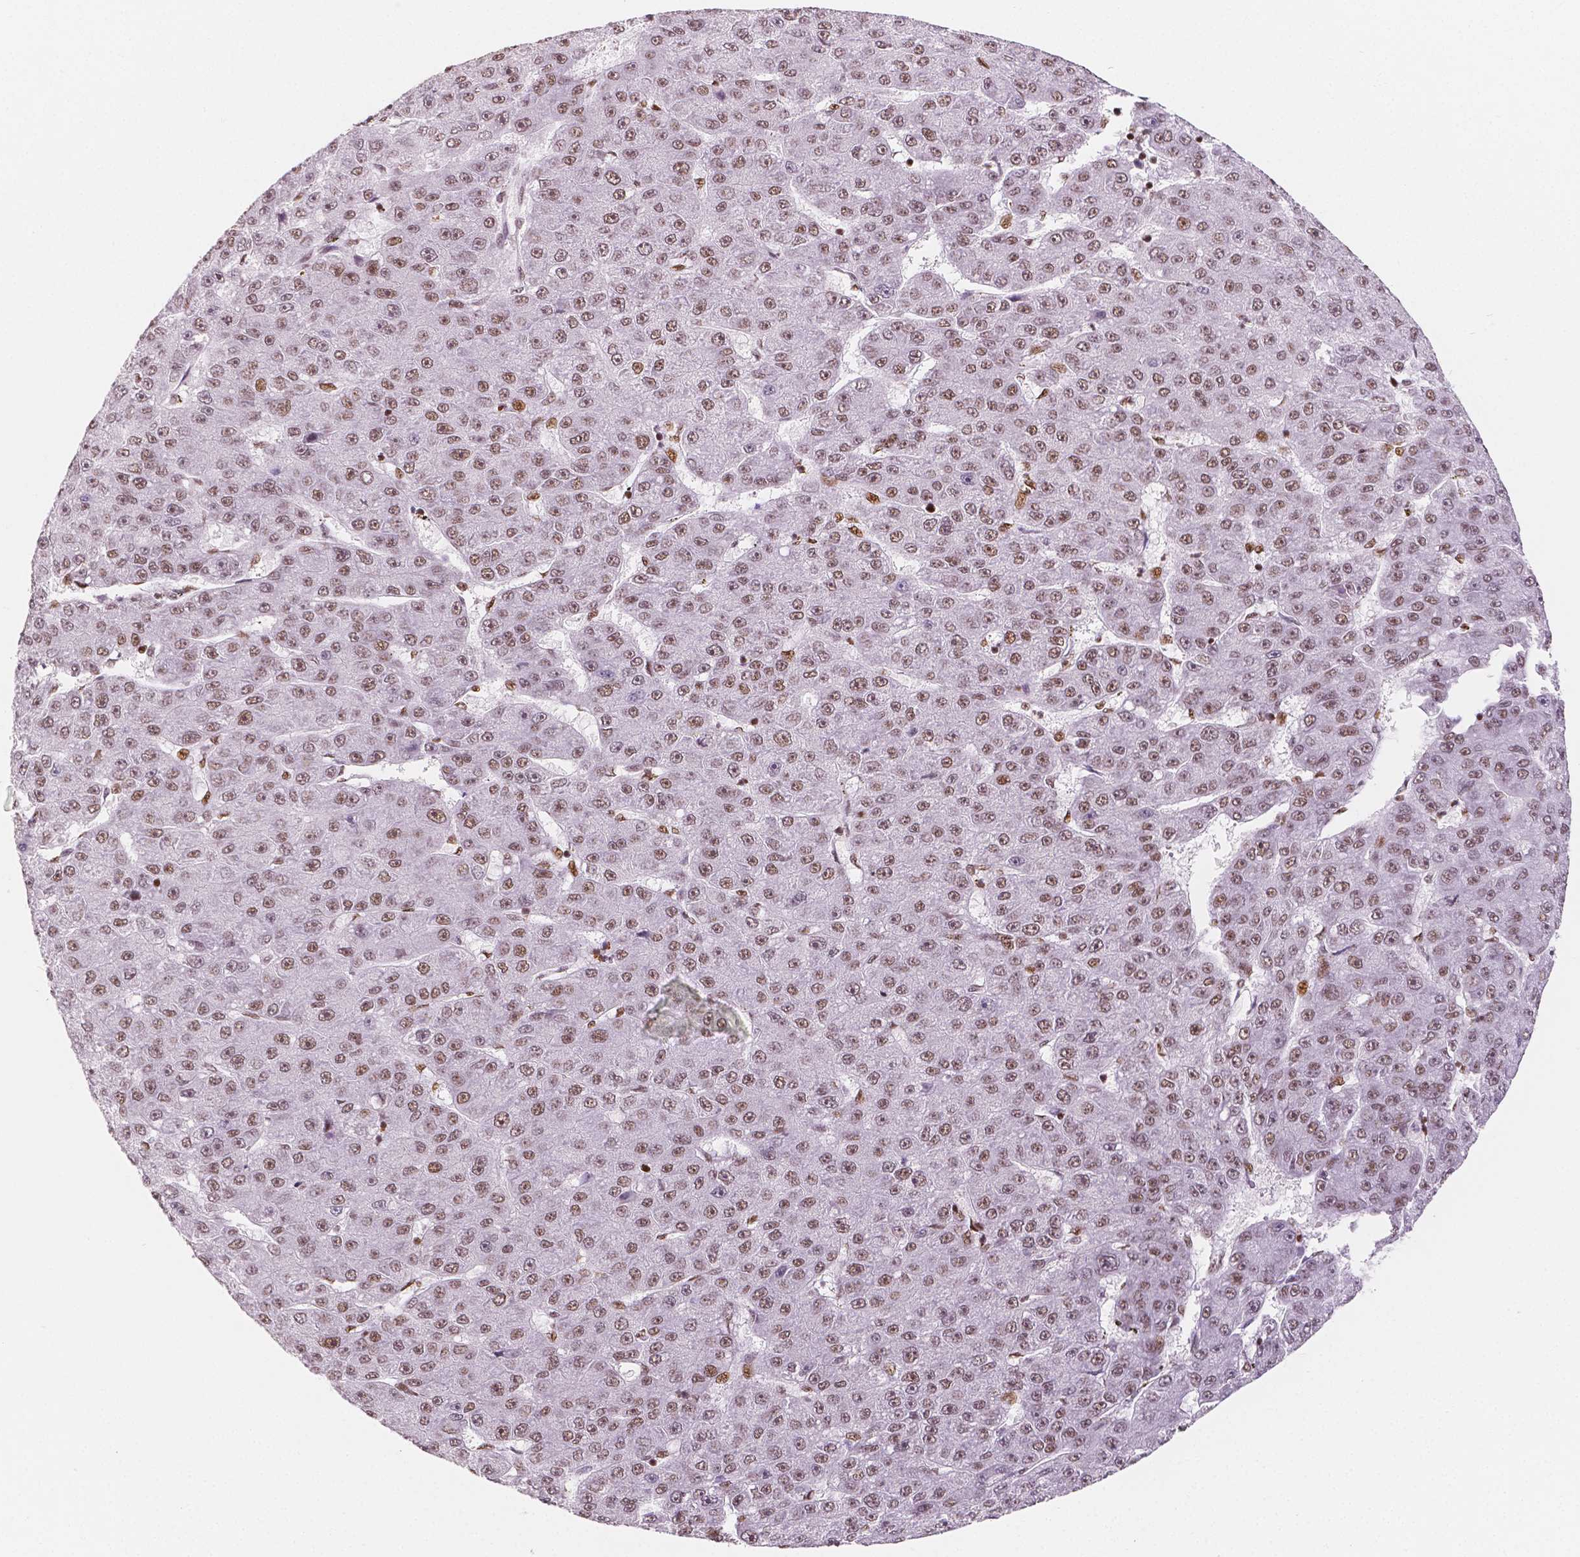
{"staining": {"intensity": "moderate", "quantity": ">75%", "location": "nuclear"}, "tissue": "liver cancer", "cell_type": "Tumor cells", "image_type": "cancer", "snomed": [{"axis": "morphology", "description": "Carcinoma, Hepatocellular, NOS"}, {"axis": "topography", "description": "Liver"}], "caption": "High-power microscopy captured an IHC image of liver hepatocellular carcinoma, revealing moderate nuclear staining in approximately >75% of tumor cells.", "gene": "HDAC1", "patient": {"sex": "male", "age": 67}}